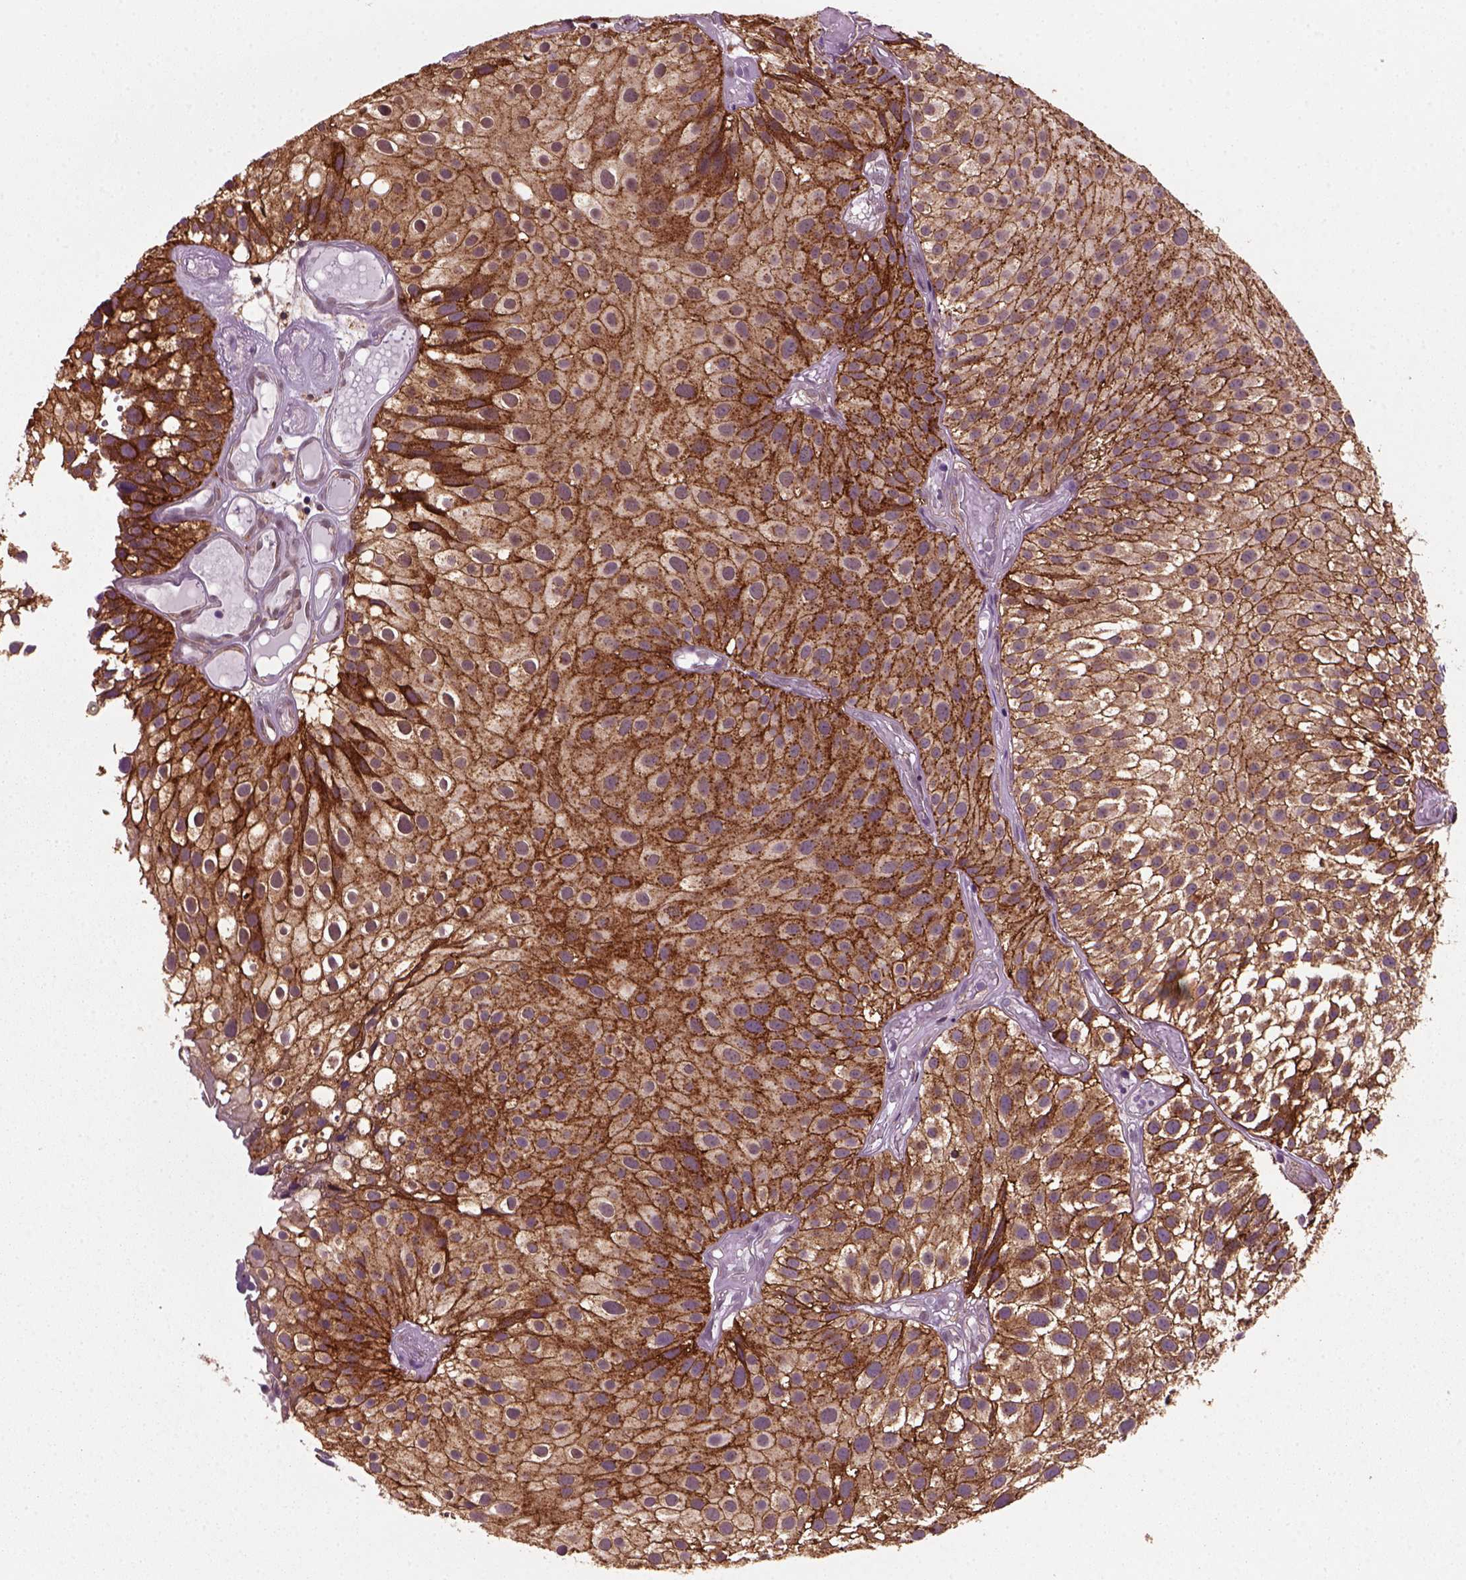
{"staining": {"intensity": "strong", "quantity": ">75%", "location": "cytoplasmic/membranous"}, "tissue": "urothelial cancer", "cell_type": "Tumor cells", "image_type": "cancer", "snomed": [{"axis": "morphology", "description": "Urothelial carcinoma, Low grade"}, {"axis": "topography", "description": "Urinary bladder"}], "caption": "Approximately >75% of tumor cells in low-grade urothelial carcinoma exhibit strong cytoplasmic/membranous protein staining as visualized by brown immunohistochemical staining.", "gene": "MARCKS", "patient": {"sex": "male", "age": 79}}